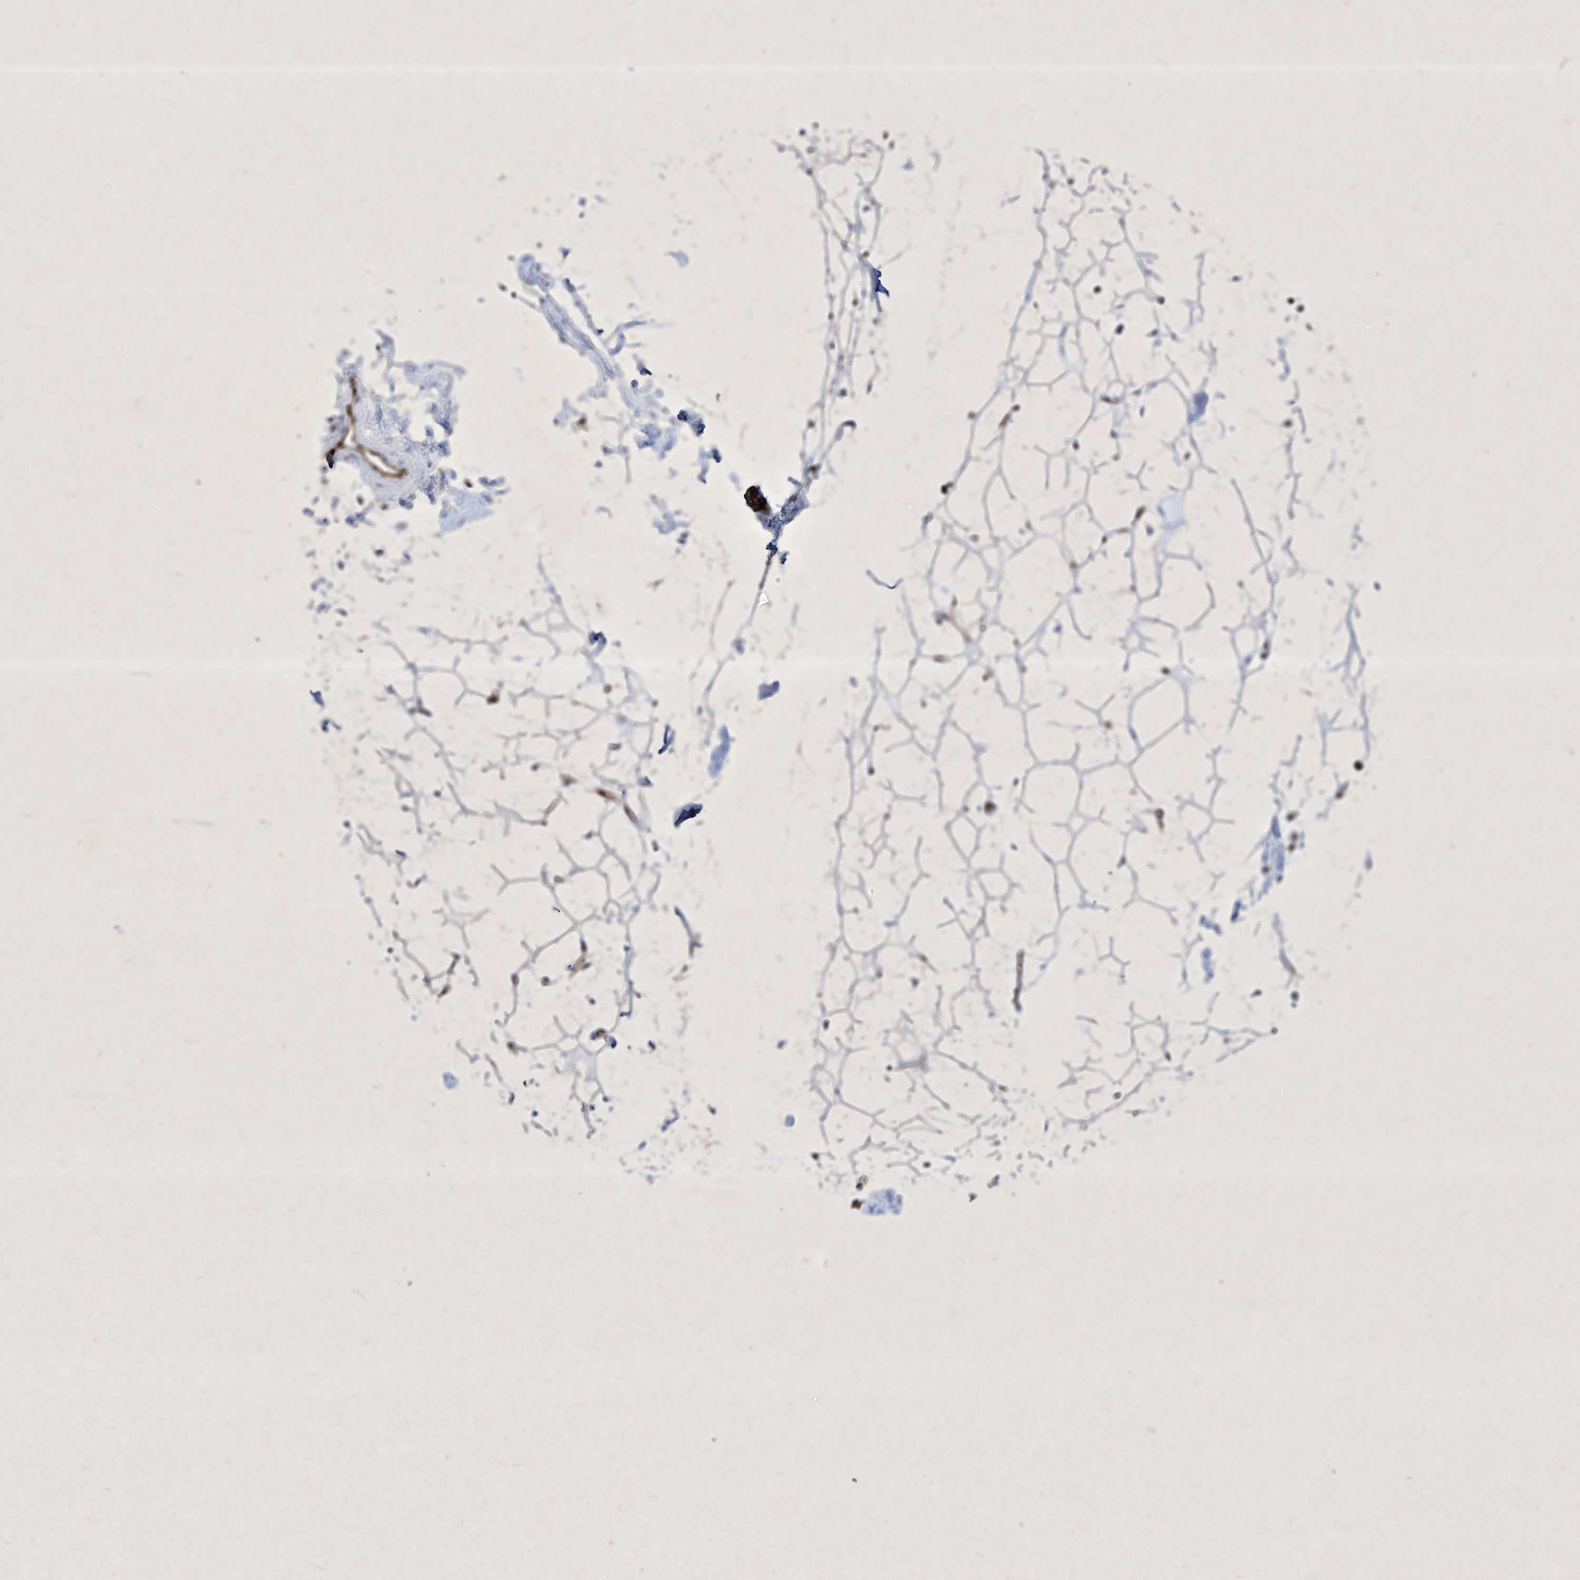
{"staining": {"intensity": "weak", "quantity": "<25%", "location": "cytoplasmic/membranous"}, "tissue": "adipose tissue", "cell_type": "Adipocytes", "image_type": "normal", "snomed": [{"axis": "morphology", "description": "Normal tissue, NOS"}, {"axis": "topography", "description": "Breast"}], "caption": "Benign adipose tissue was stained to show a protein in brown. There is no significant expression in adipocytes. Brightfield microscopy of immunohistochemistry stained with DAB (brown) and hematoxylin (blue), captured at high magnification.", "gene": "PSMB10", "patient": {"sex": "female", "age": 23}}